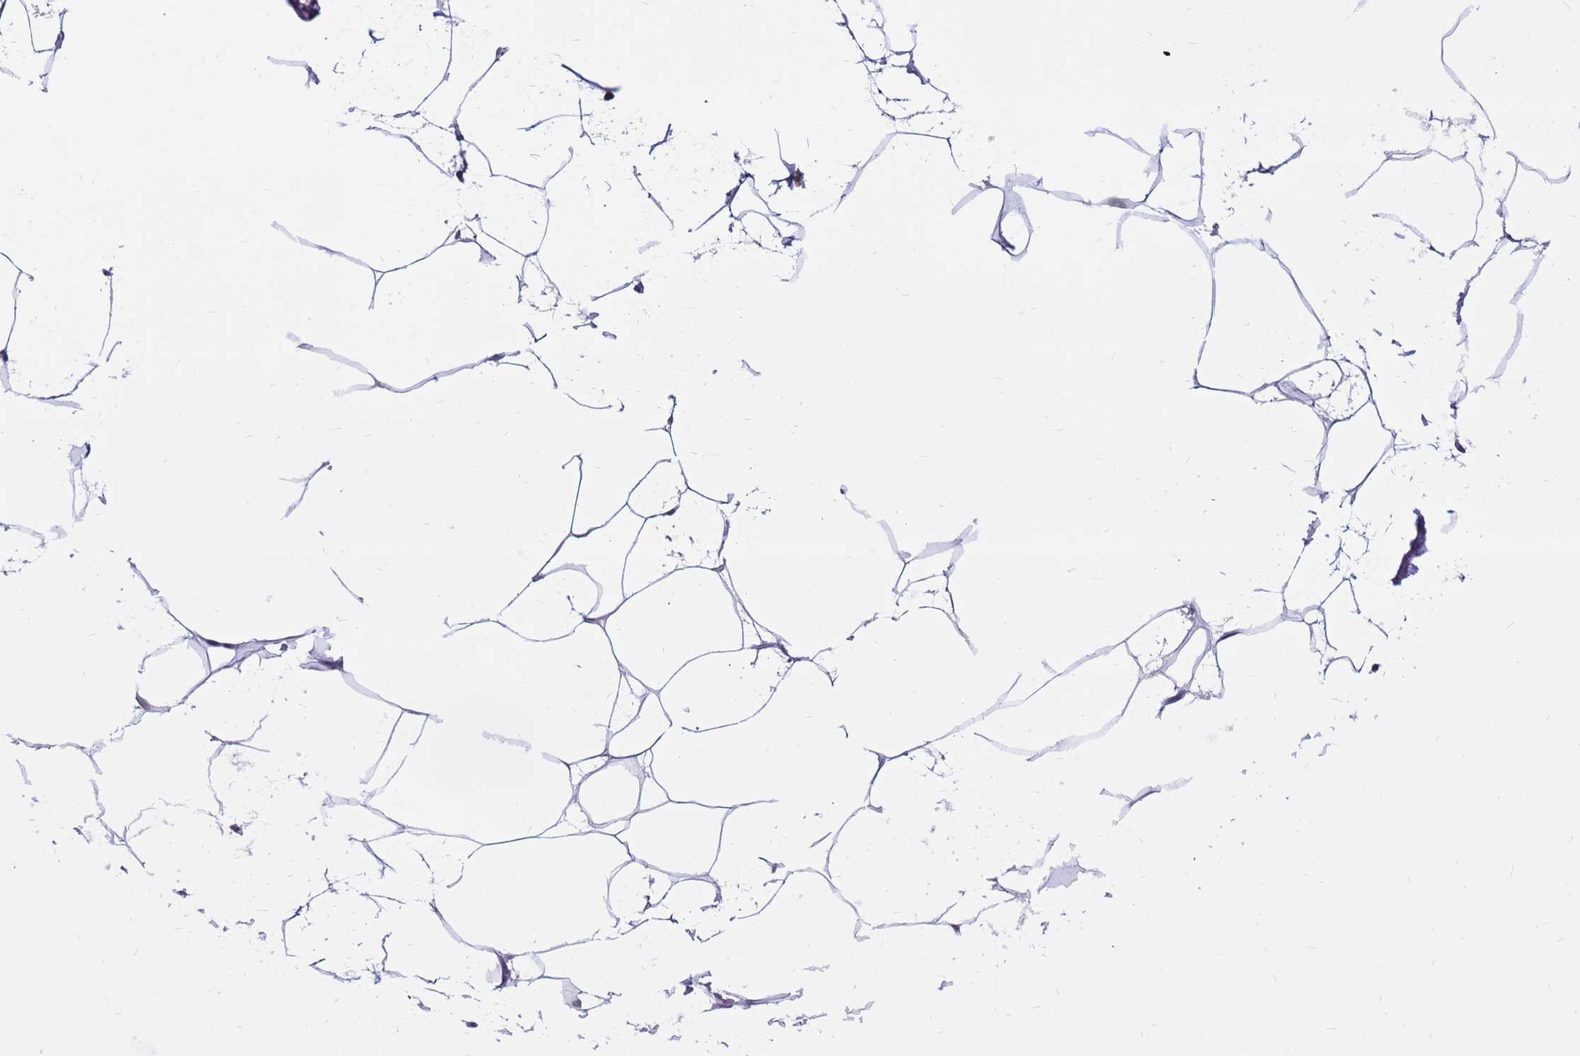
{"staining": {"intensity": "negative", "quantity": "none", "location": "none"}, "tissue": "adipose tissue", "cell_type": "Adipocytes", "image_type": "normal", "snomed": [{"axis": "morphology", "description": "Normal tissue, NOS"}, {"axis": "topography", "description": "Adipose tissue"}], "caption": "This is an immunohistochemistry (IHC) photomicrograph of normal human adipose tissue. There is no staining in adipocytes.", "gene": "CDK2AP2", "patient": {"sex": "female", "age": 37}}